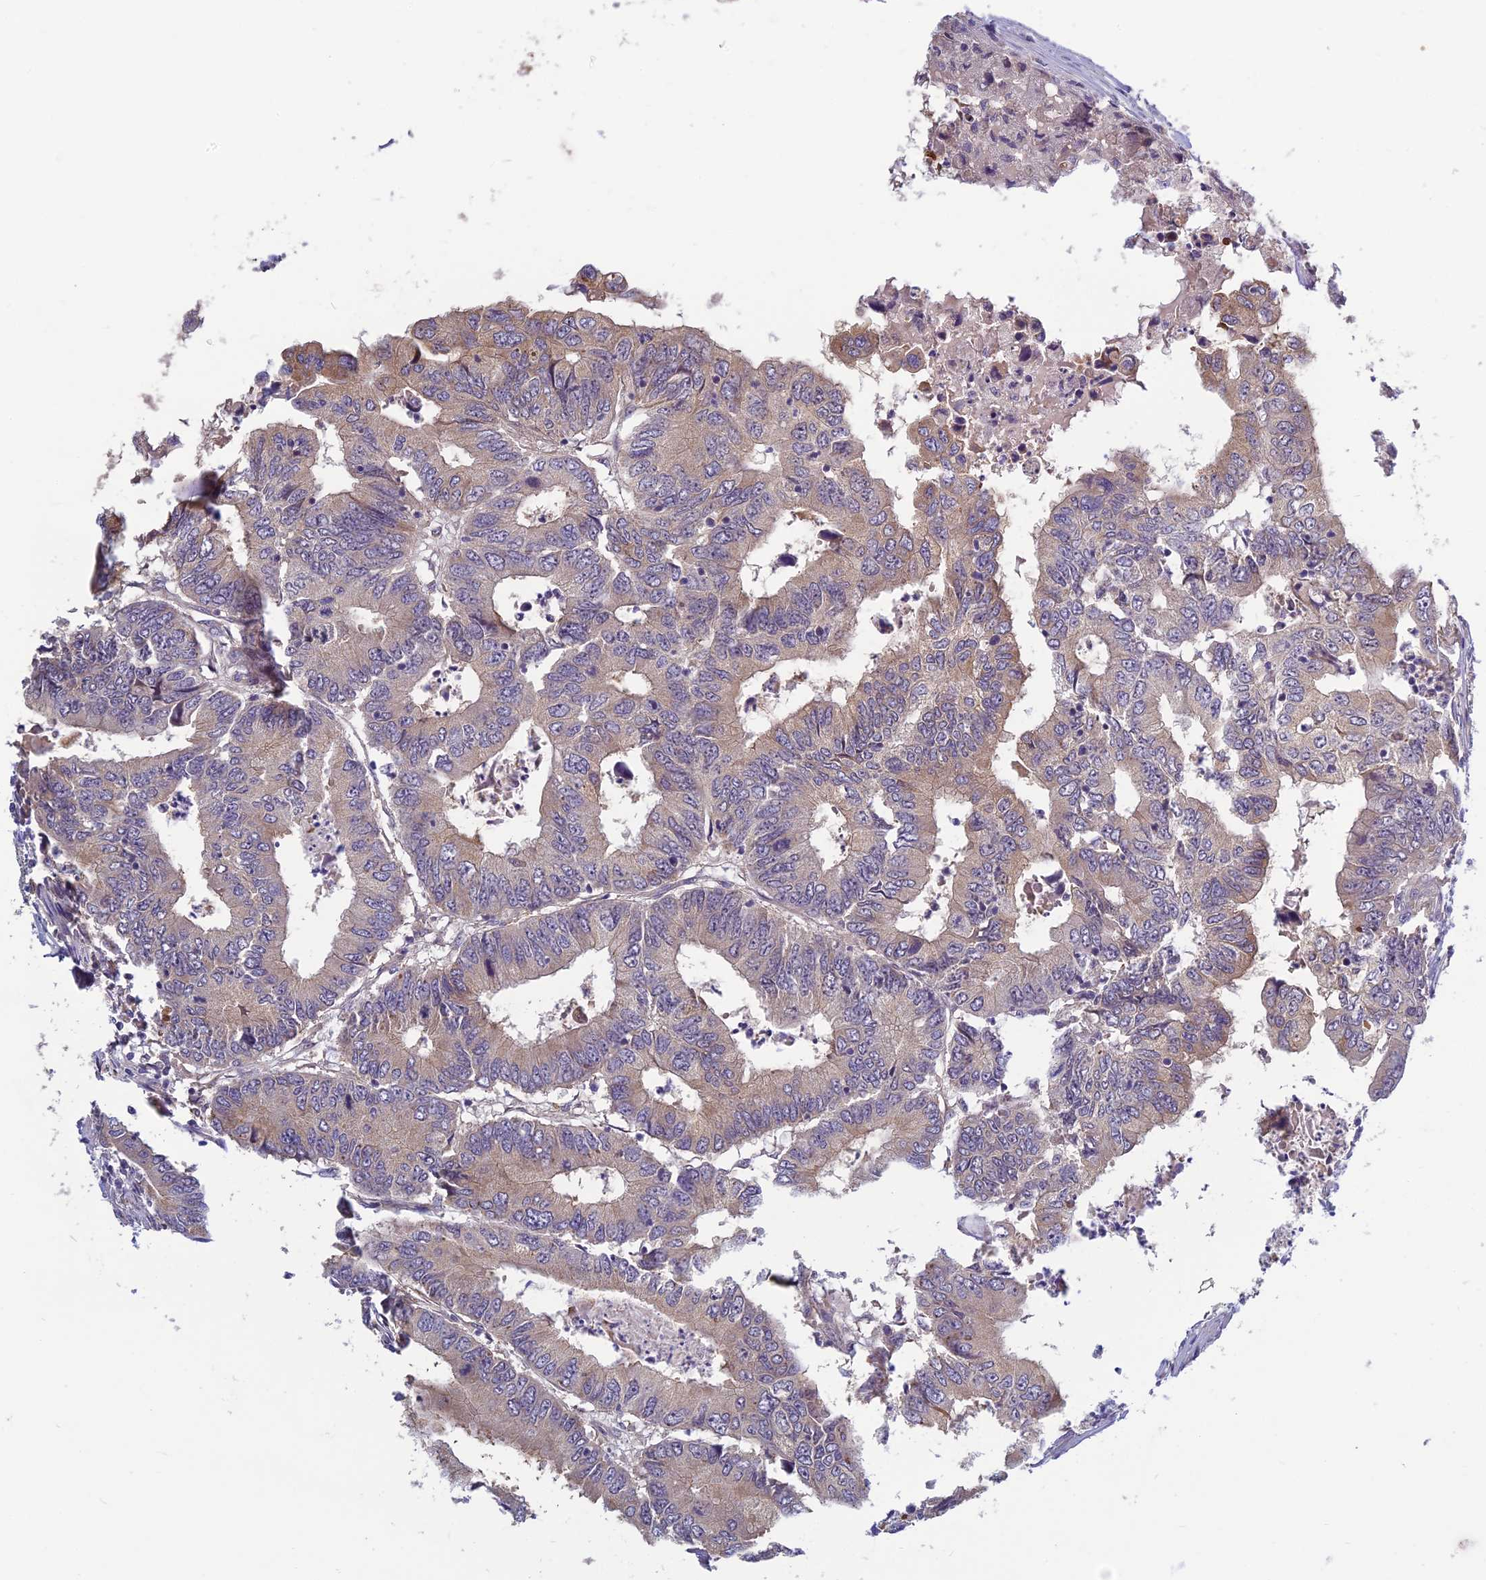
{"staining": {"intensity": "weak", "quantity": "25%-75%", "location": "cytoplasmic/membranous"}, "tissue": "colorectal cancer", "cell_type": "Tumor cells", "image_type": "cancer", "snomed": [{"axis": "morphology", "description": "Adenocarcinoma, NOS"}, {"axis": "topography", "description": "Colon"}], "caption": "Approximately 25%-75% of tumor cells in human colorectal adenocarcinoma reveal weak cytoplasmic/membranous protein staining as visualized by brown immunohistochemical staining.", "gene": "HECA", "patient": {"sex": "male", "age": 85}}